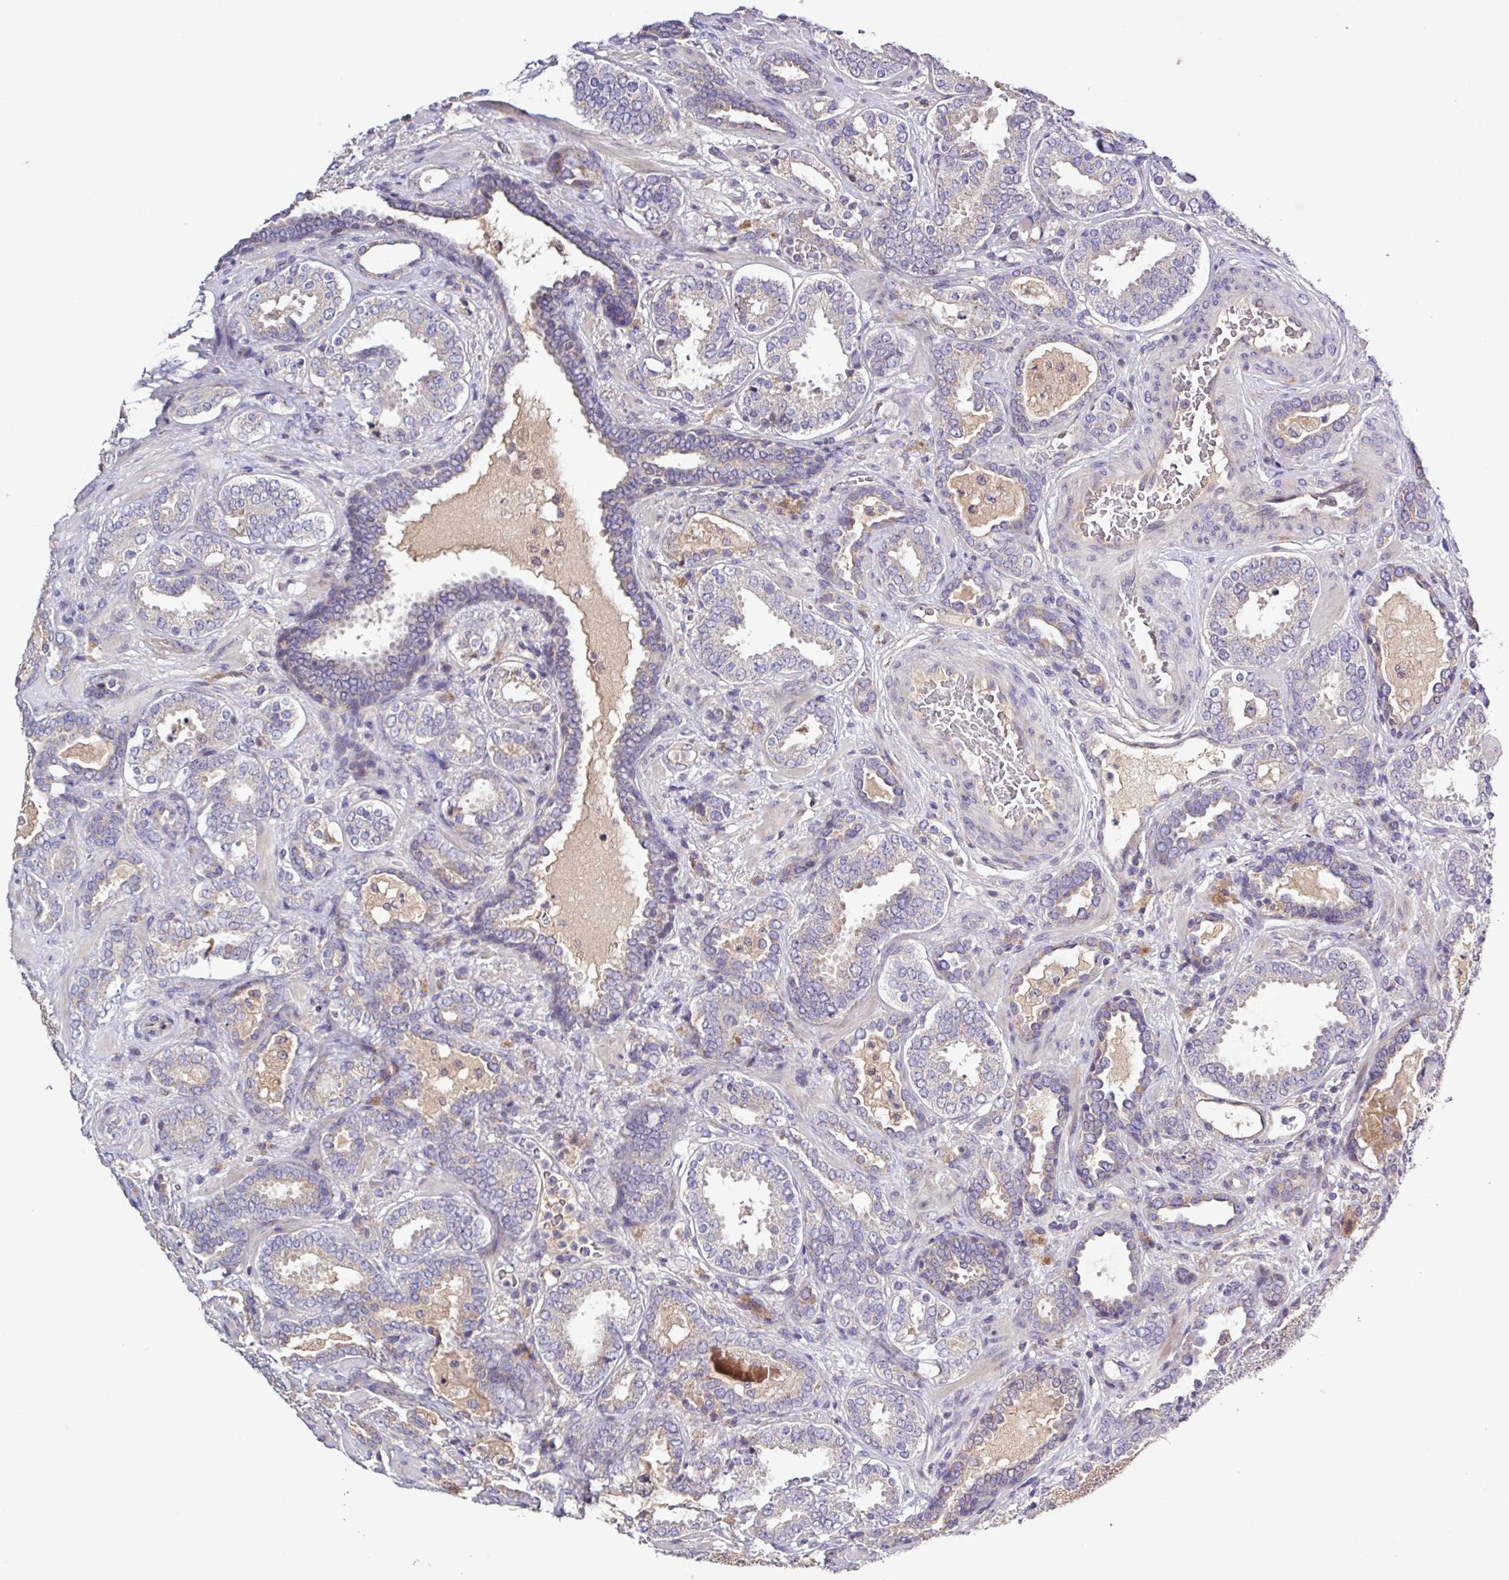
{"staining": {"intensity": "negative", "quantity": "none", "location": "none"}, "tissue": "prostate cancer", "cell_type": "Tumor cells", "image_type": "cancer", "snomed": [{"axis": "morphology", "description": "Adenocarcinoma, High grade"}, {"axis": "topography", "description": "Prostate"}], "caption": "Prostate cancer was stained to show a protein in brown. There is no significant staining in tumor cells.", "gene": "SFTPB", "patient": {"sex": "male", "age": 65}}